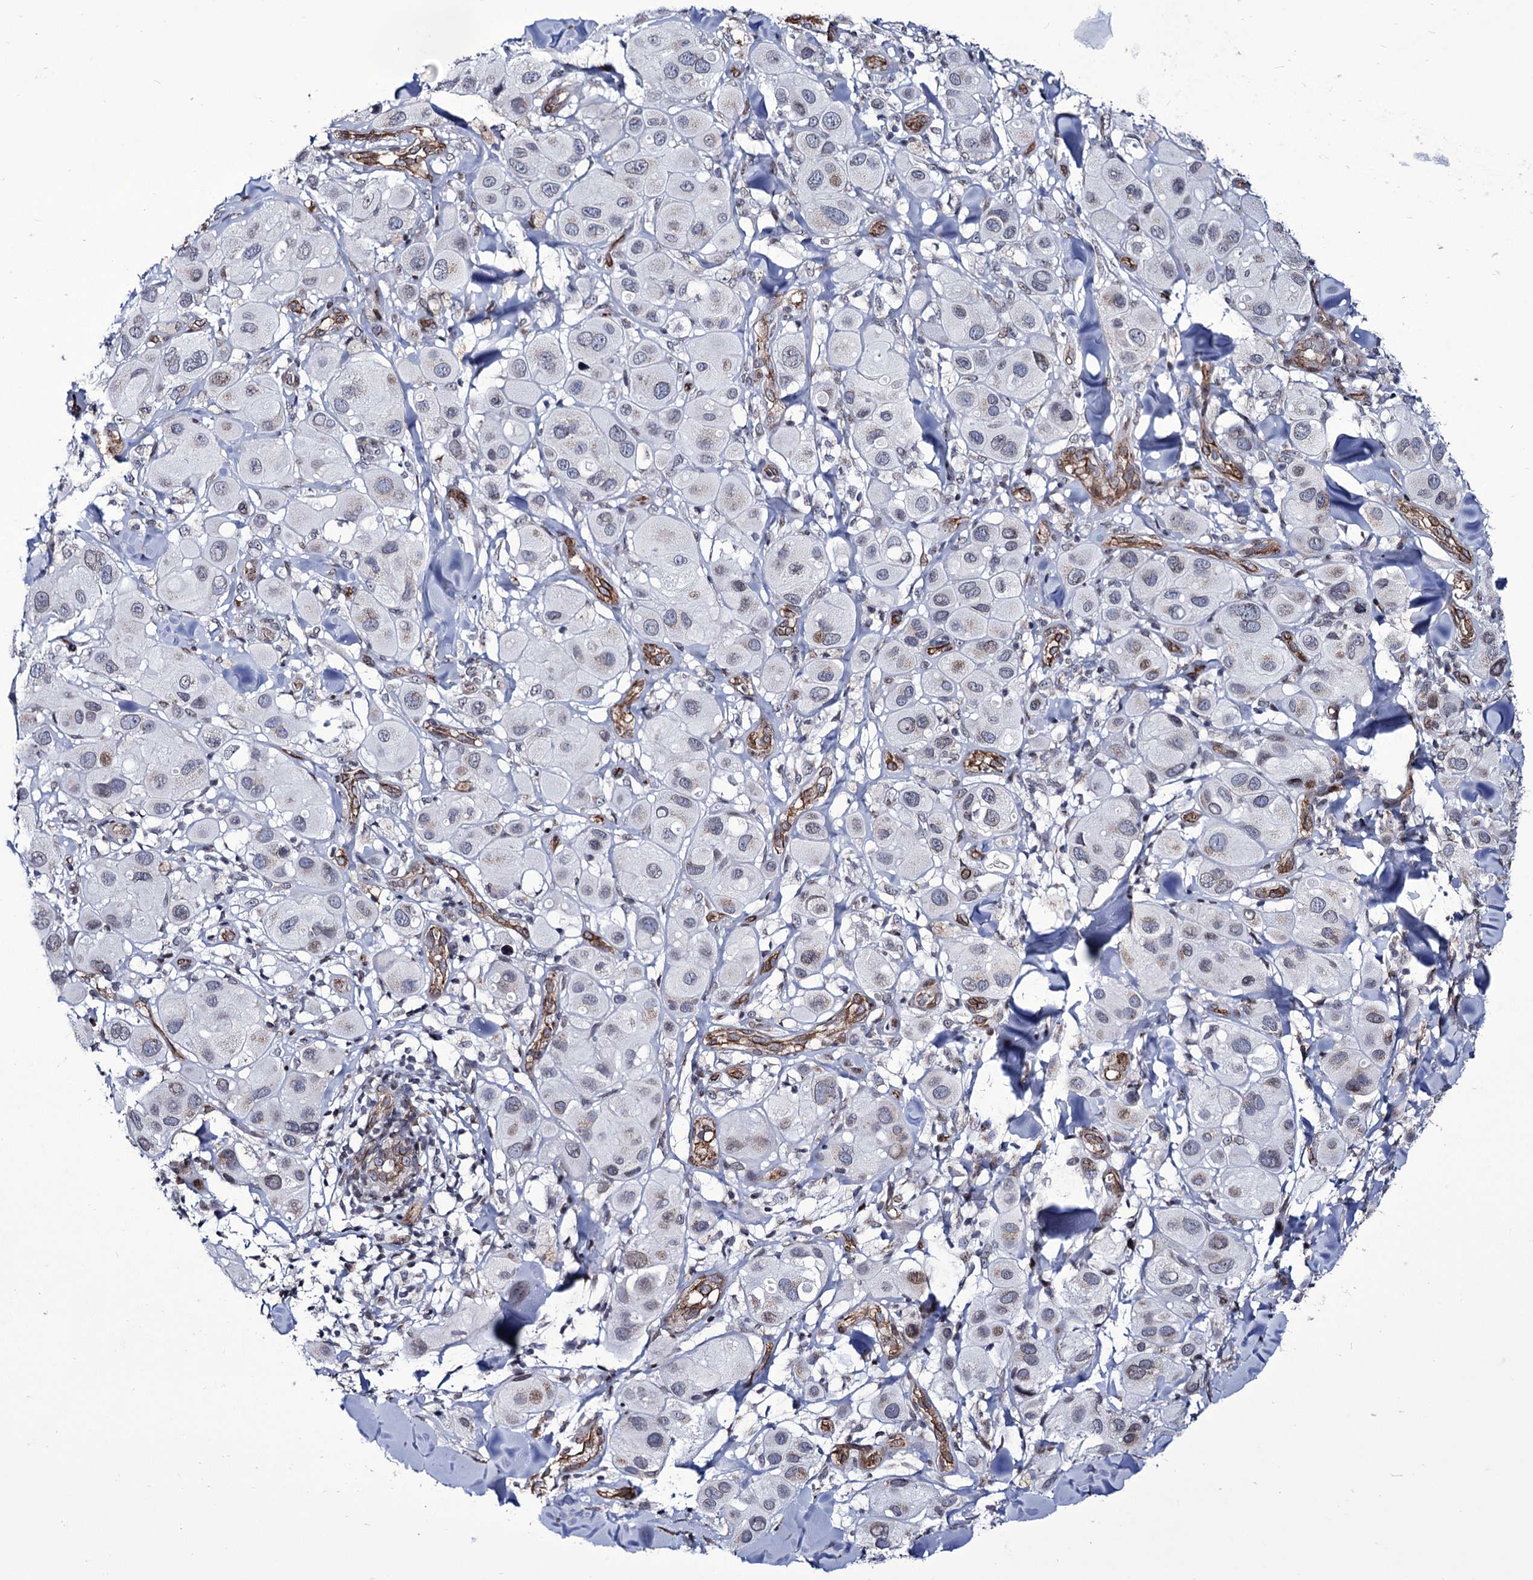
{"staining": {"intensity": "negative", "quantity": "none", "location": "none"}, "tissue": "melanoma", "cell_type": "Tumor cells", "image_type": "cancer", "snomed": [{"axis": "morphology", "description": "Malignant melanoma, Metastatic site"}, {"axis": "topography", "description": "Skin"}], "caption": "This is an IHC photomicrograph of human malignant melanoma (metastatic site). There is no expression in tumor cells.", "gene": "ZC3H12C", "patient": {"sex": "male", "age": 41}}